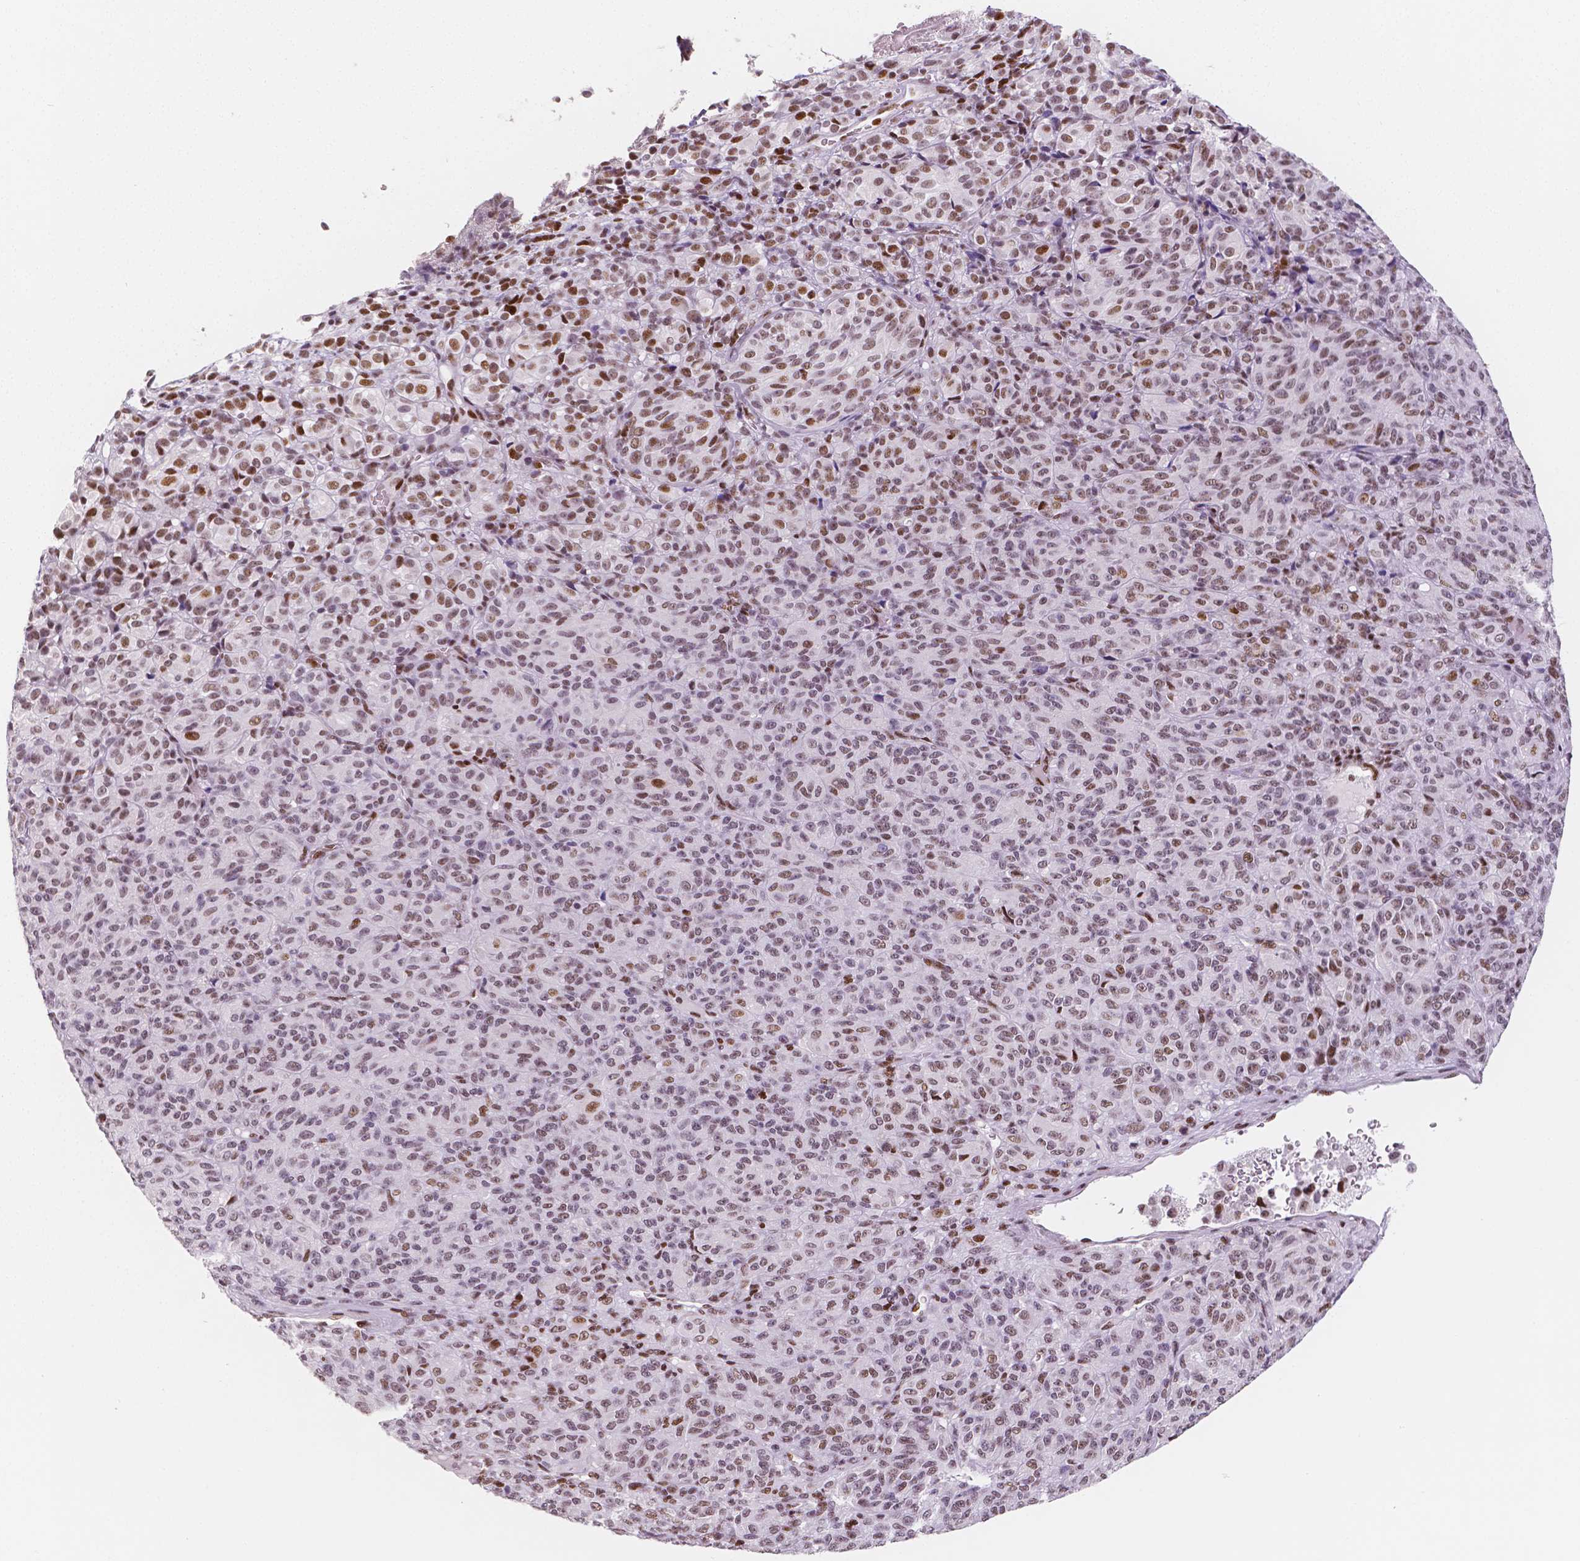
{"staining": {"intensity": "moderate", "quantity": ">75%", "location": "nuclear"}, "tissue": "melanoma", "cell_type": "Tumor cells", "image_type": "cancer", "snomed": [{"axis": "morphology", "description": "Malignant melanoma, Metastatic site"}, {"axis": "topography", "description": "Brain"}], "caption": "This image shows immunohistochemistry staining of malignant melanoma (metastatic site), with medium moderate nuclear staining in approximately >75% of tumor cells.", "gene": "HDAC1", "patient": {"sex": "female", "age": 56}}